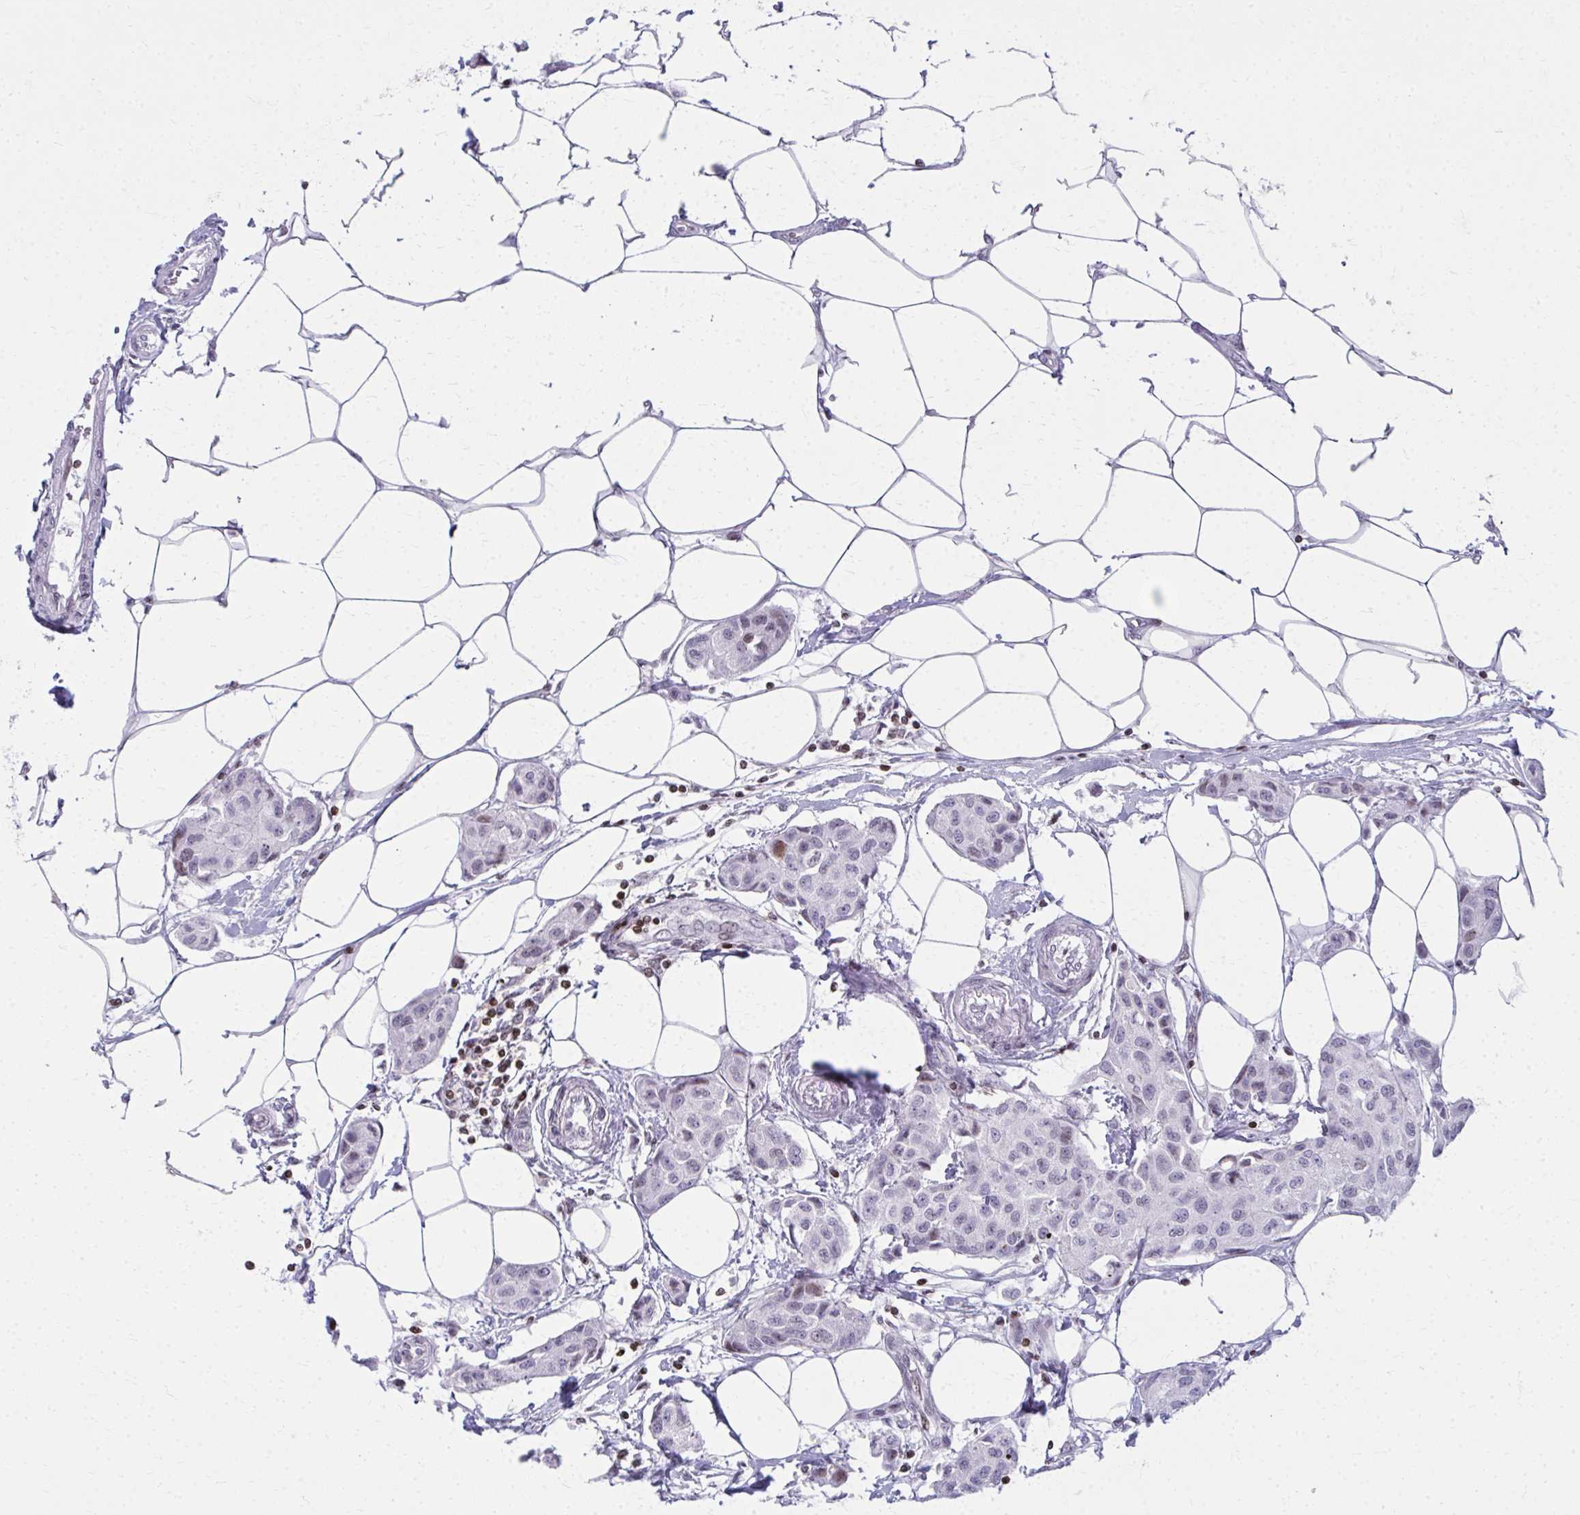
{"staining": {"intensity": "negative", "quantity": "none", "location": "none"}, "tissue": "breast cancer", "cell_type": "Tumor cells", "image_type": "cancer", "snomed": [{"axis": "morphology", "description": "Duct carcinoma"}, {"axis": "topography", "description": "Breast"}, {"axis": "topography", "description": "Lymph node"}], "caption": "This is an immunohistochemistry photomicrograph of breast intraductal carcinoma. There is no positivity in tumor cells.", "gene": "AP5M1", "patient": {"sex": "female", "age": 80}}